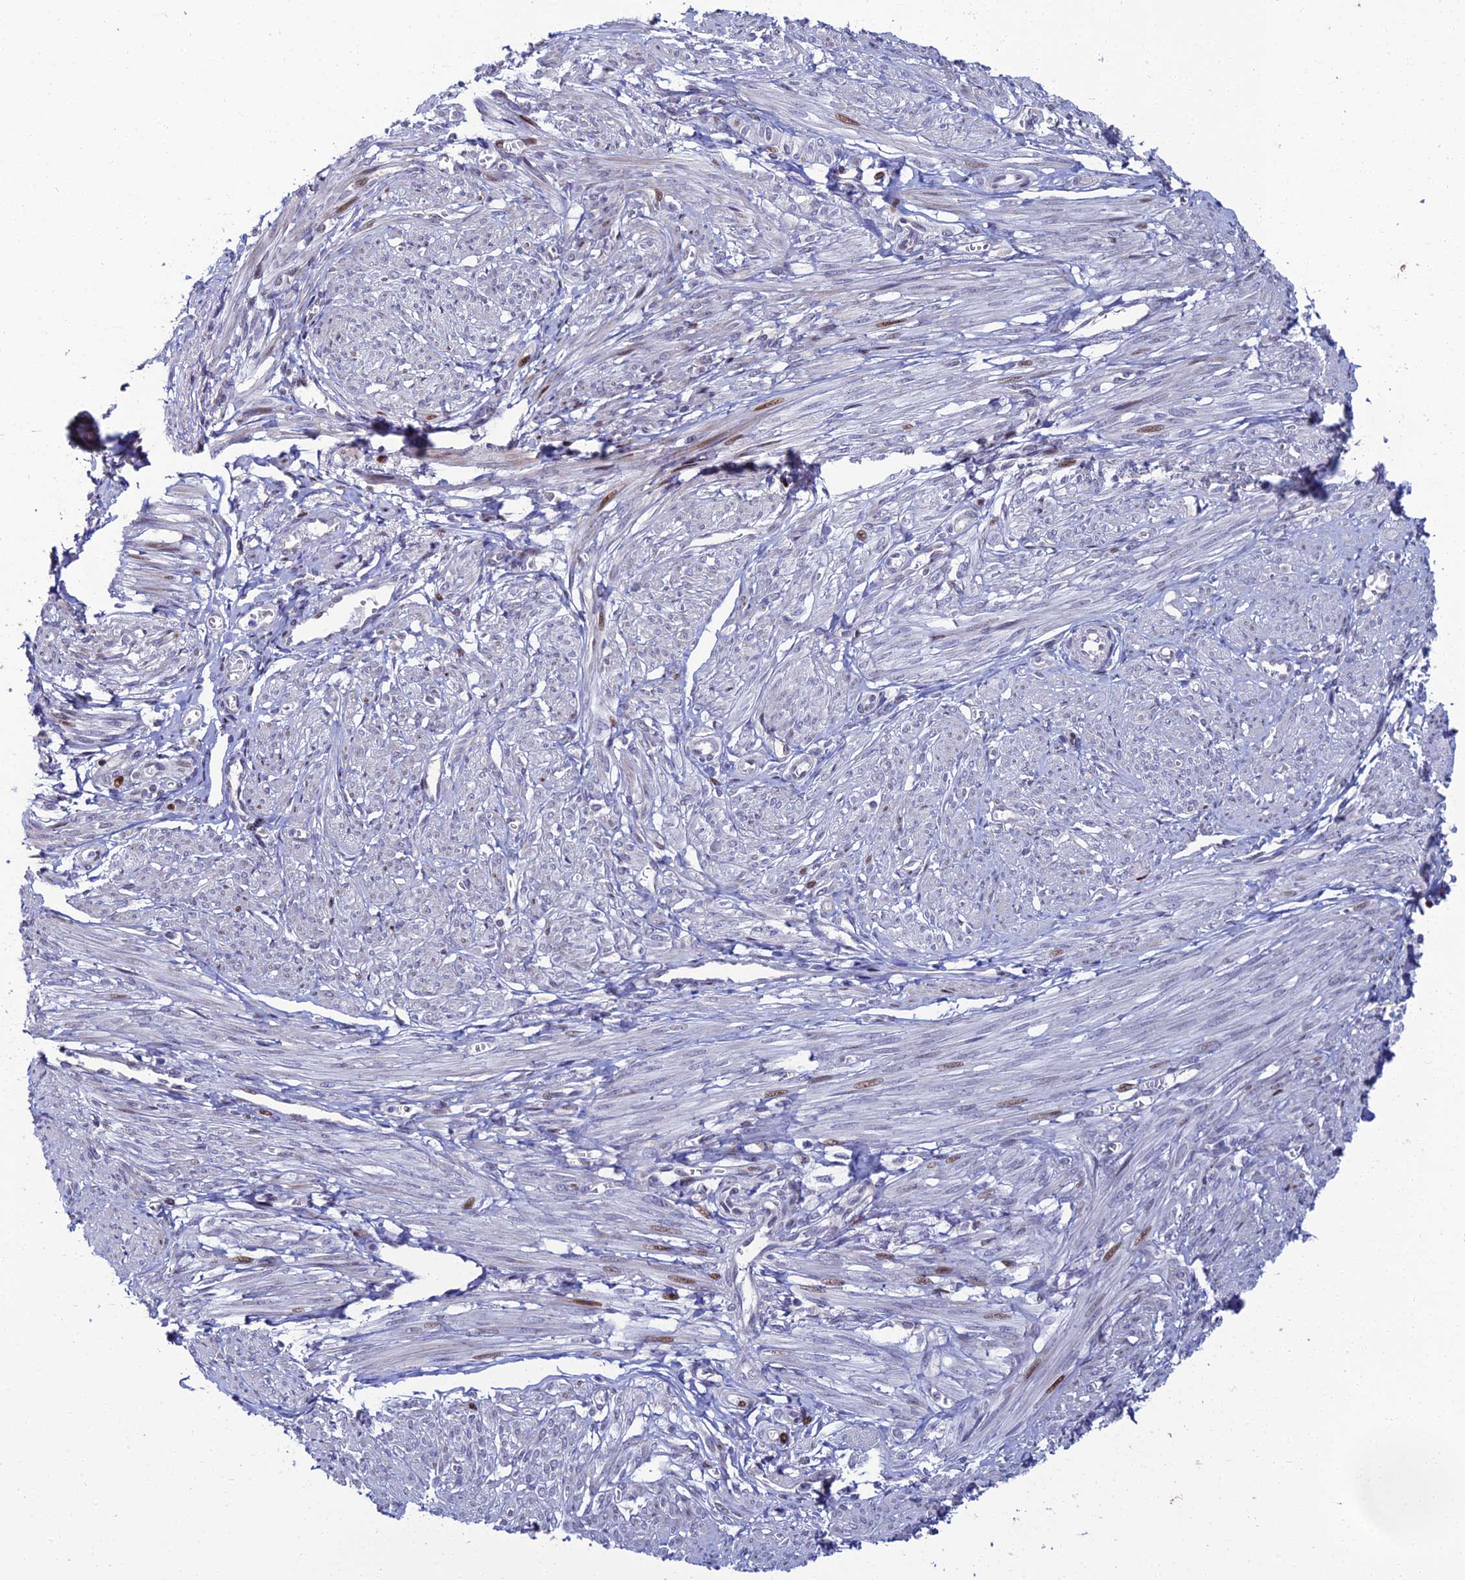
{"staining": {"intensity": "moderate", "quantity": "<25%", "location": "nuclear"}, "tissue": "smooth muscle", "cell_type": "Smooth muscle cells", "image_type": "normal", "snomed": [{"axis": "morphology", "description": "Normal tissue, NOS"}, {"axis": "topography", "description": "Smooth muscle"}], "caption": "High-magnification brightfield microscopy of unremarkable smooth muscle stained with DAB (3,3'-diaminobenzidine) (brown) and counterstained with hematoxylin (blue). smooth muscle cells exhibit moderate nuclear expression is seen in about<25% of cells. (brown staining indicates protein expression, while blue staining denotes nuclei).", "gene": "TAF9B", "patient": {"sex": "female", "age": 39}}